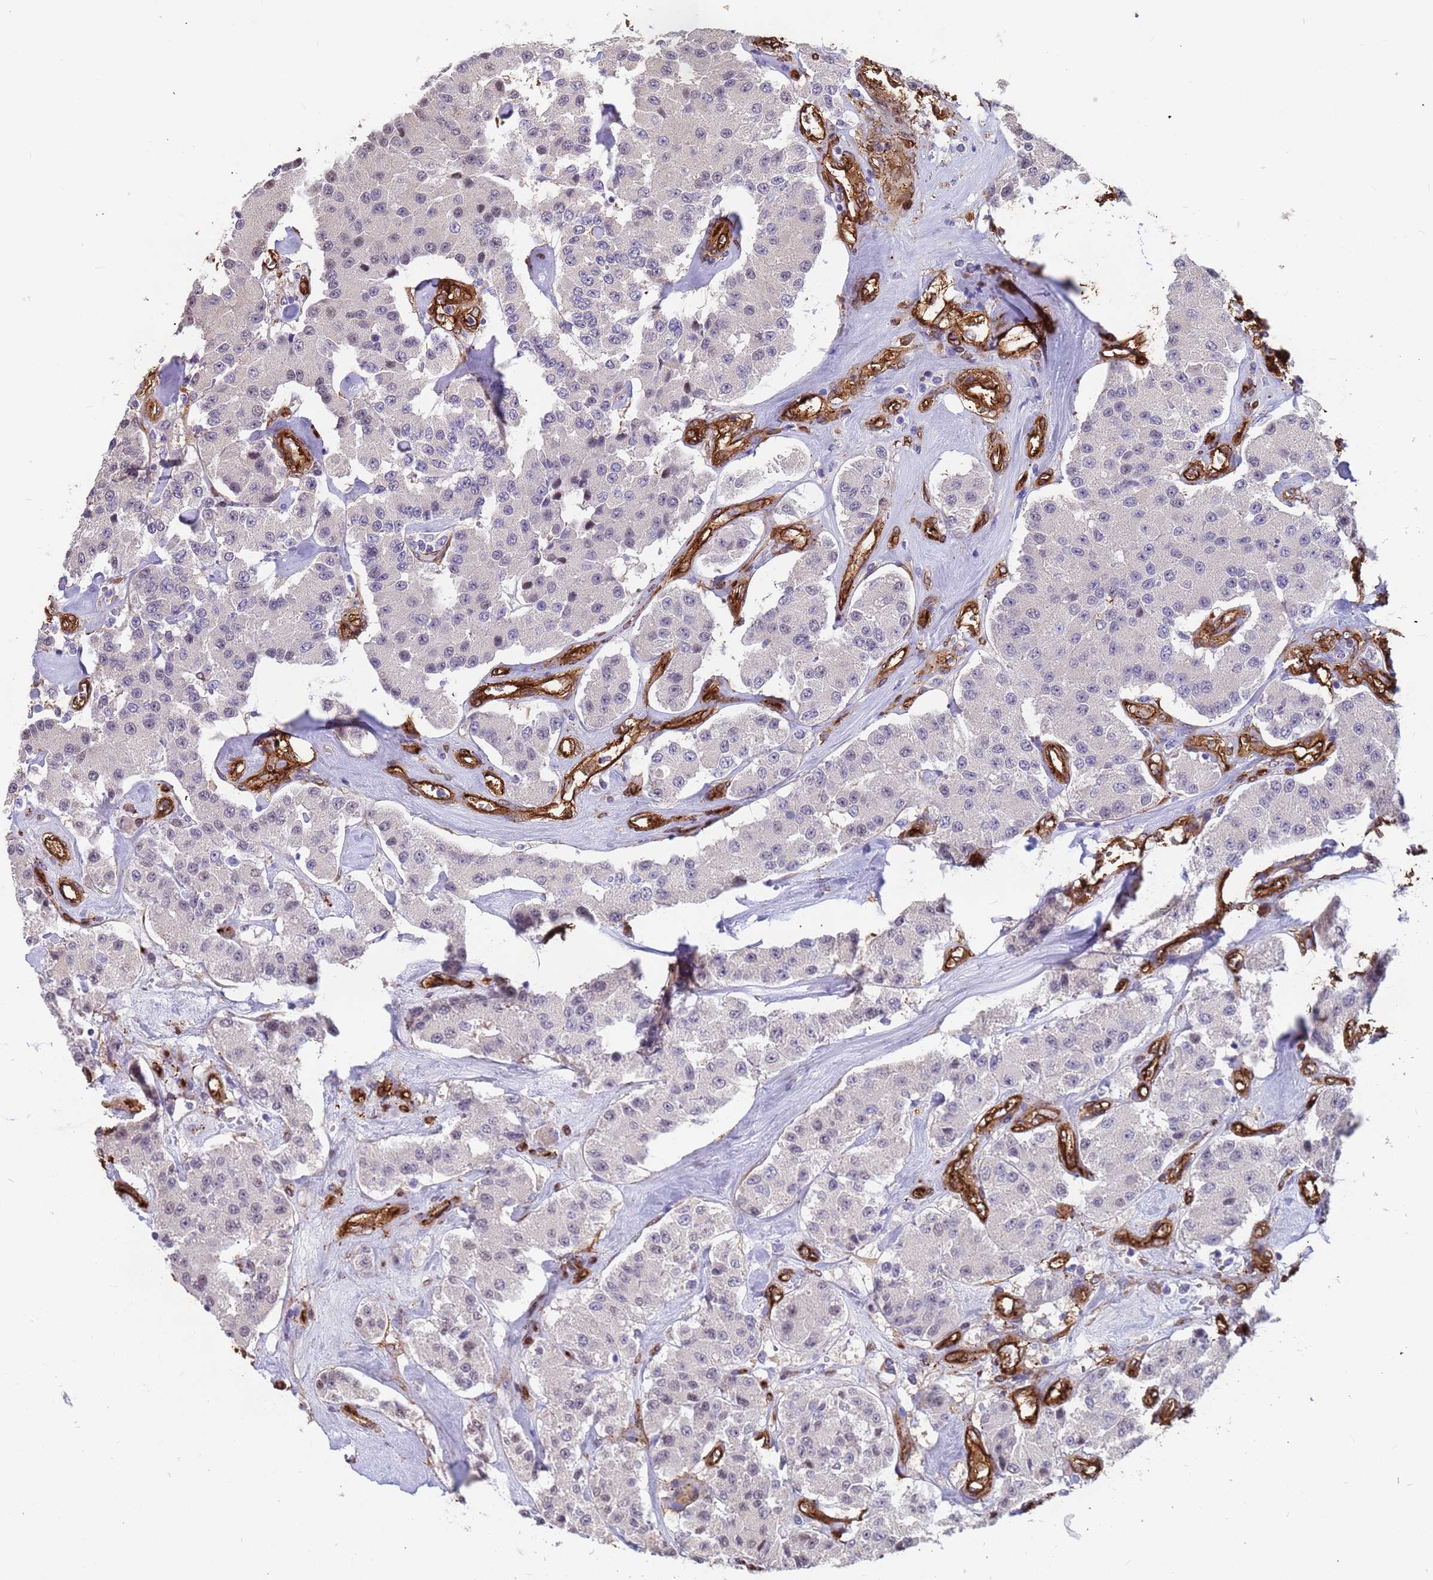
{"staining": {"intensity": "negative", "quantity": "none", "location": "none"}, "tissue": "carcinoid", "cell_type": "Tumor cells", "image_type": "cancer", "snomed": [{"axis": "morphology", "description": "Carcinoid, malignant, NOS"}, {"axis": "topography", "description": "Pancreas"}], "caption": "Protein analysis of carcinoid (malignant) reveals no significant positivity in tumor cells.", "gene": "EHD2", "patient": {"sex": "male", "age": 41}}